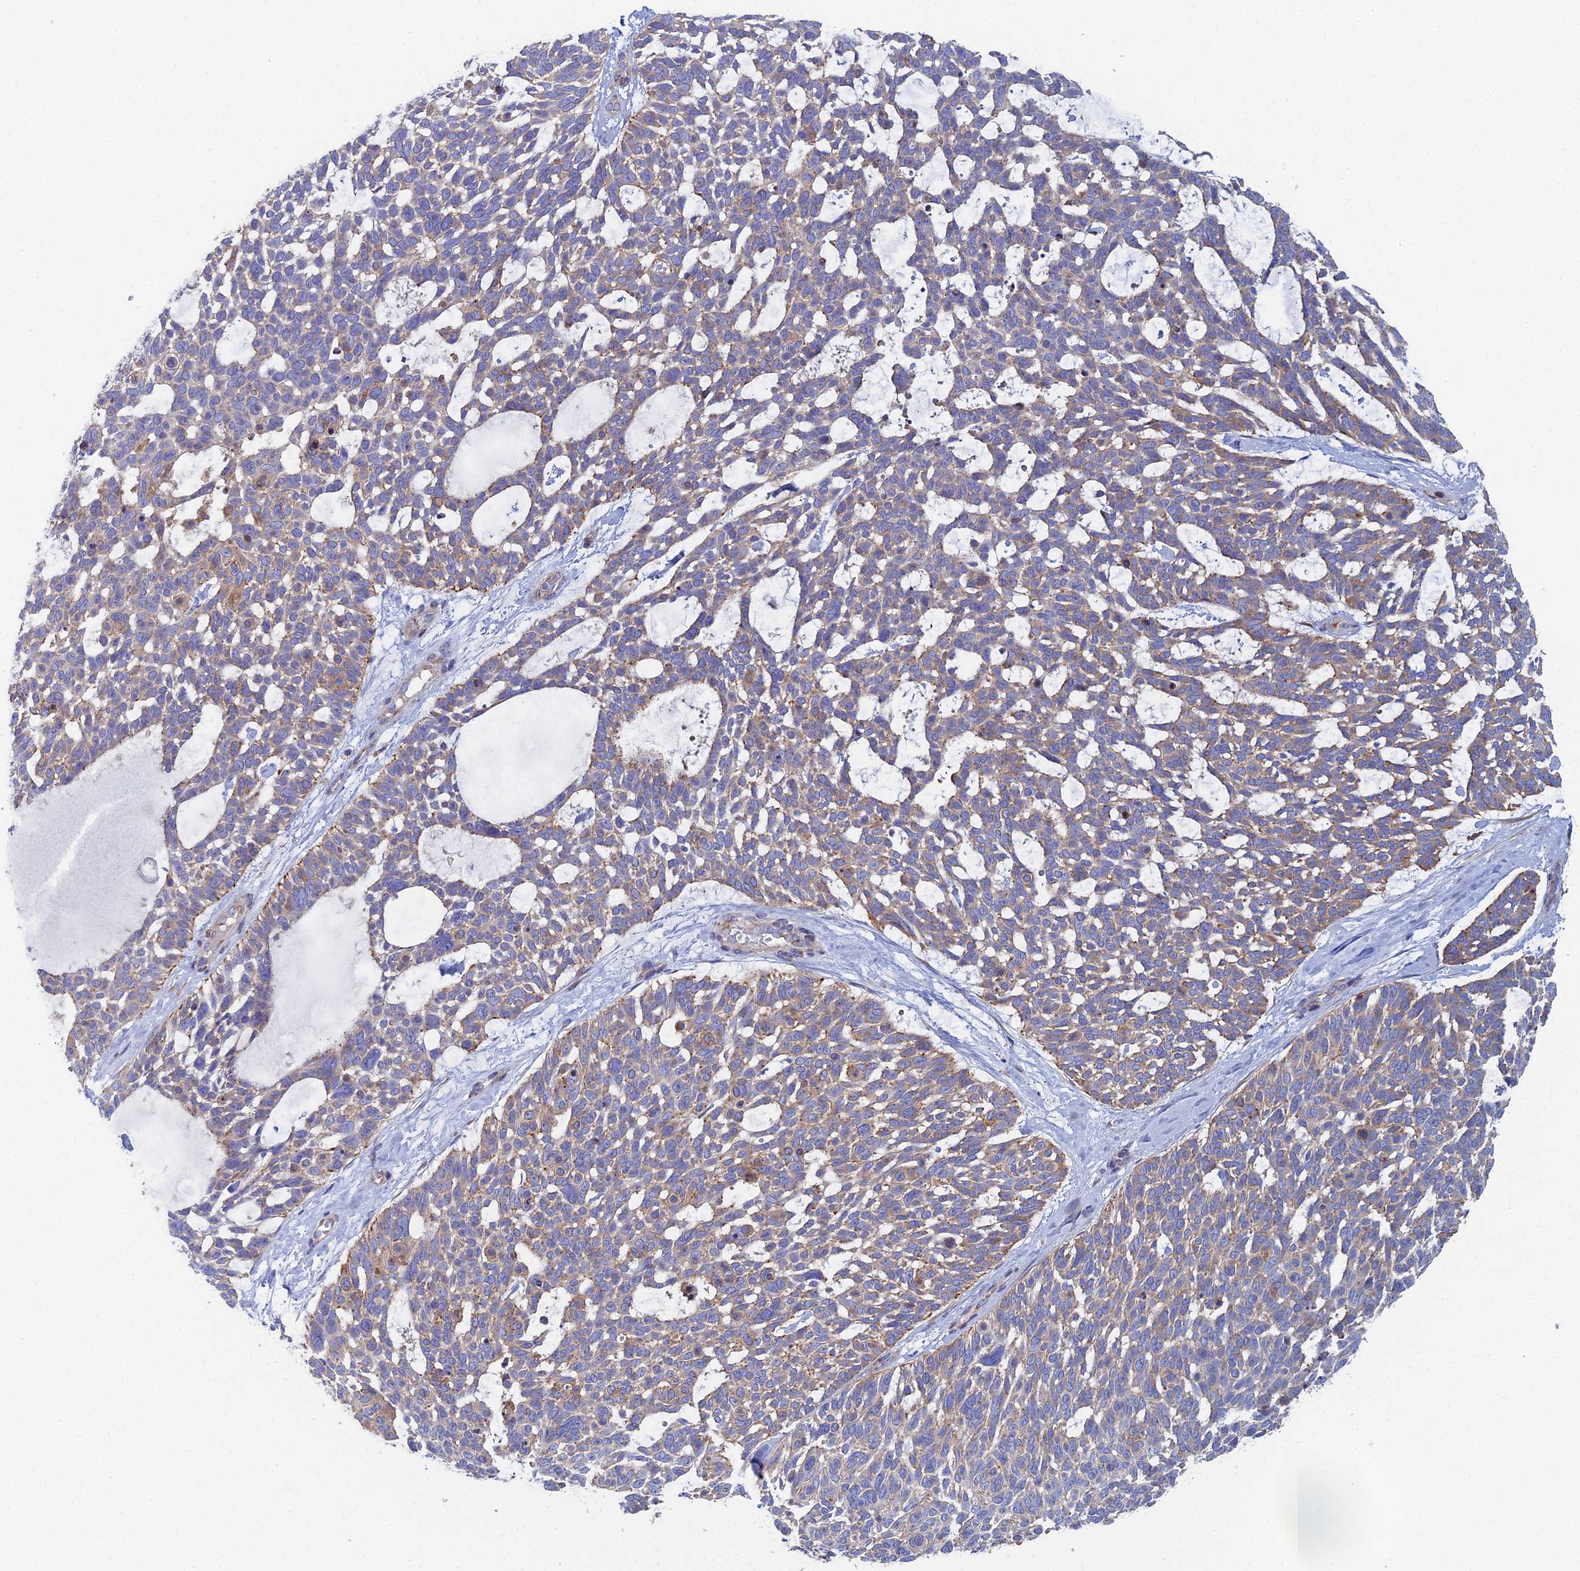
{"staining": {"intensity": "moderate", "quantity": "25%-75%", "location": "cytoplasmic/membranous"}, "tissue": "skin cancer", "cell_type": "Tumor cells", "image_type": "cancer", "snomed": [{"axis": "morphology", "description": "Basal cell carcinoma"}, {"axis": "topography", "description": "Skin"}], "caption": "A brown stain highlights moderate cytoplasmic/membranous expression of a protein in human skin cancer (basal cell carcinoma) tumor cells. The staining was performed using DAB to visualize the protein expression in brown, while the nuclei were stained in blue with hematoxylin (Magnification: 20x).", "gene": "CLCN3", "patient": {"sex": "male", "age": 88}}